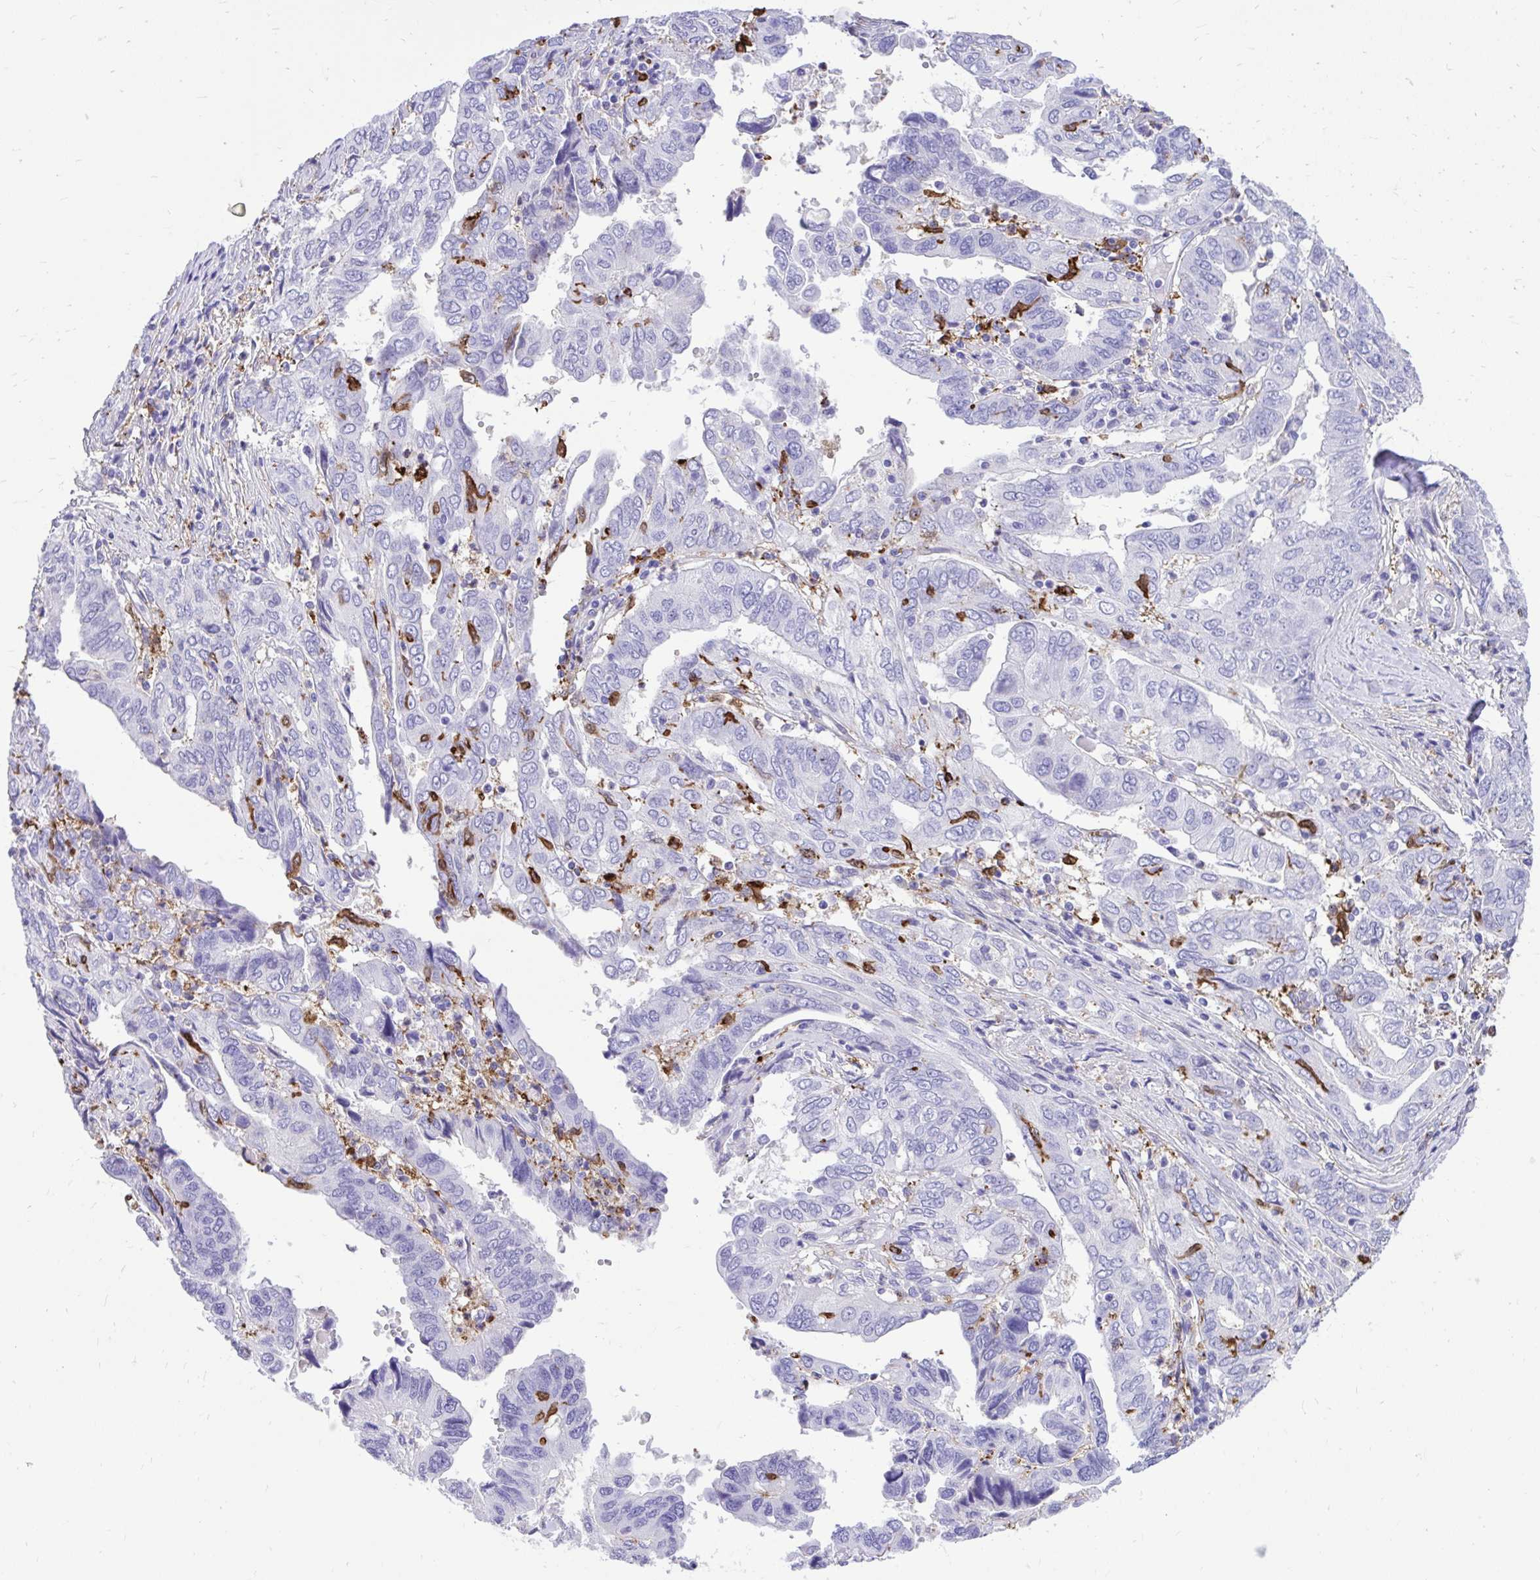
{"staining": {"intensity": "negative", "quantity": "none", "location": "none"}, "tissue": "ovarian cancer", "cell_type": "Tumor cells", "image_type": "cancer", "snomed": [{"axis": "morphology", "description": "Cystadenocarcinoma, serous, NOS"}, {"axis": "topography", "description": "Ovary"}], "caption": "This is an immunohistochemistry image of human serous cystadenocarcinoma (ovarian). There is no expression in tumor cells.", "gene": "TLR7", "patient": {"sex": "female", "age": 79}}